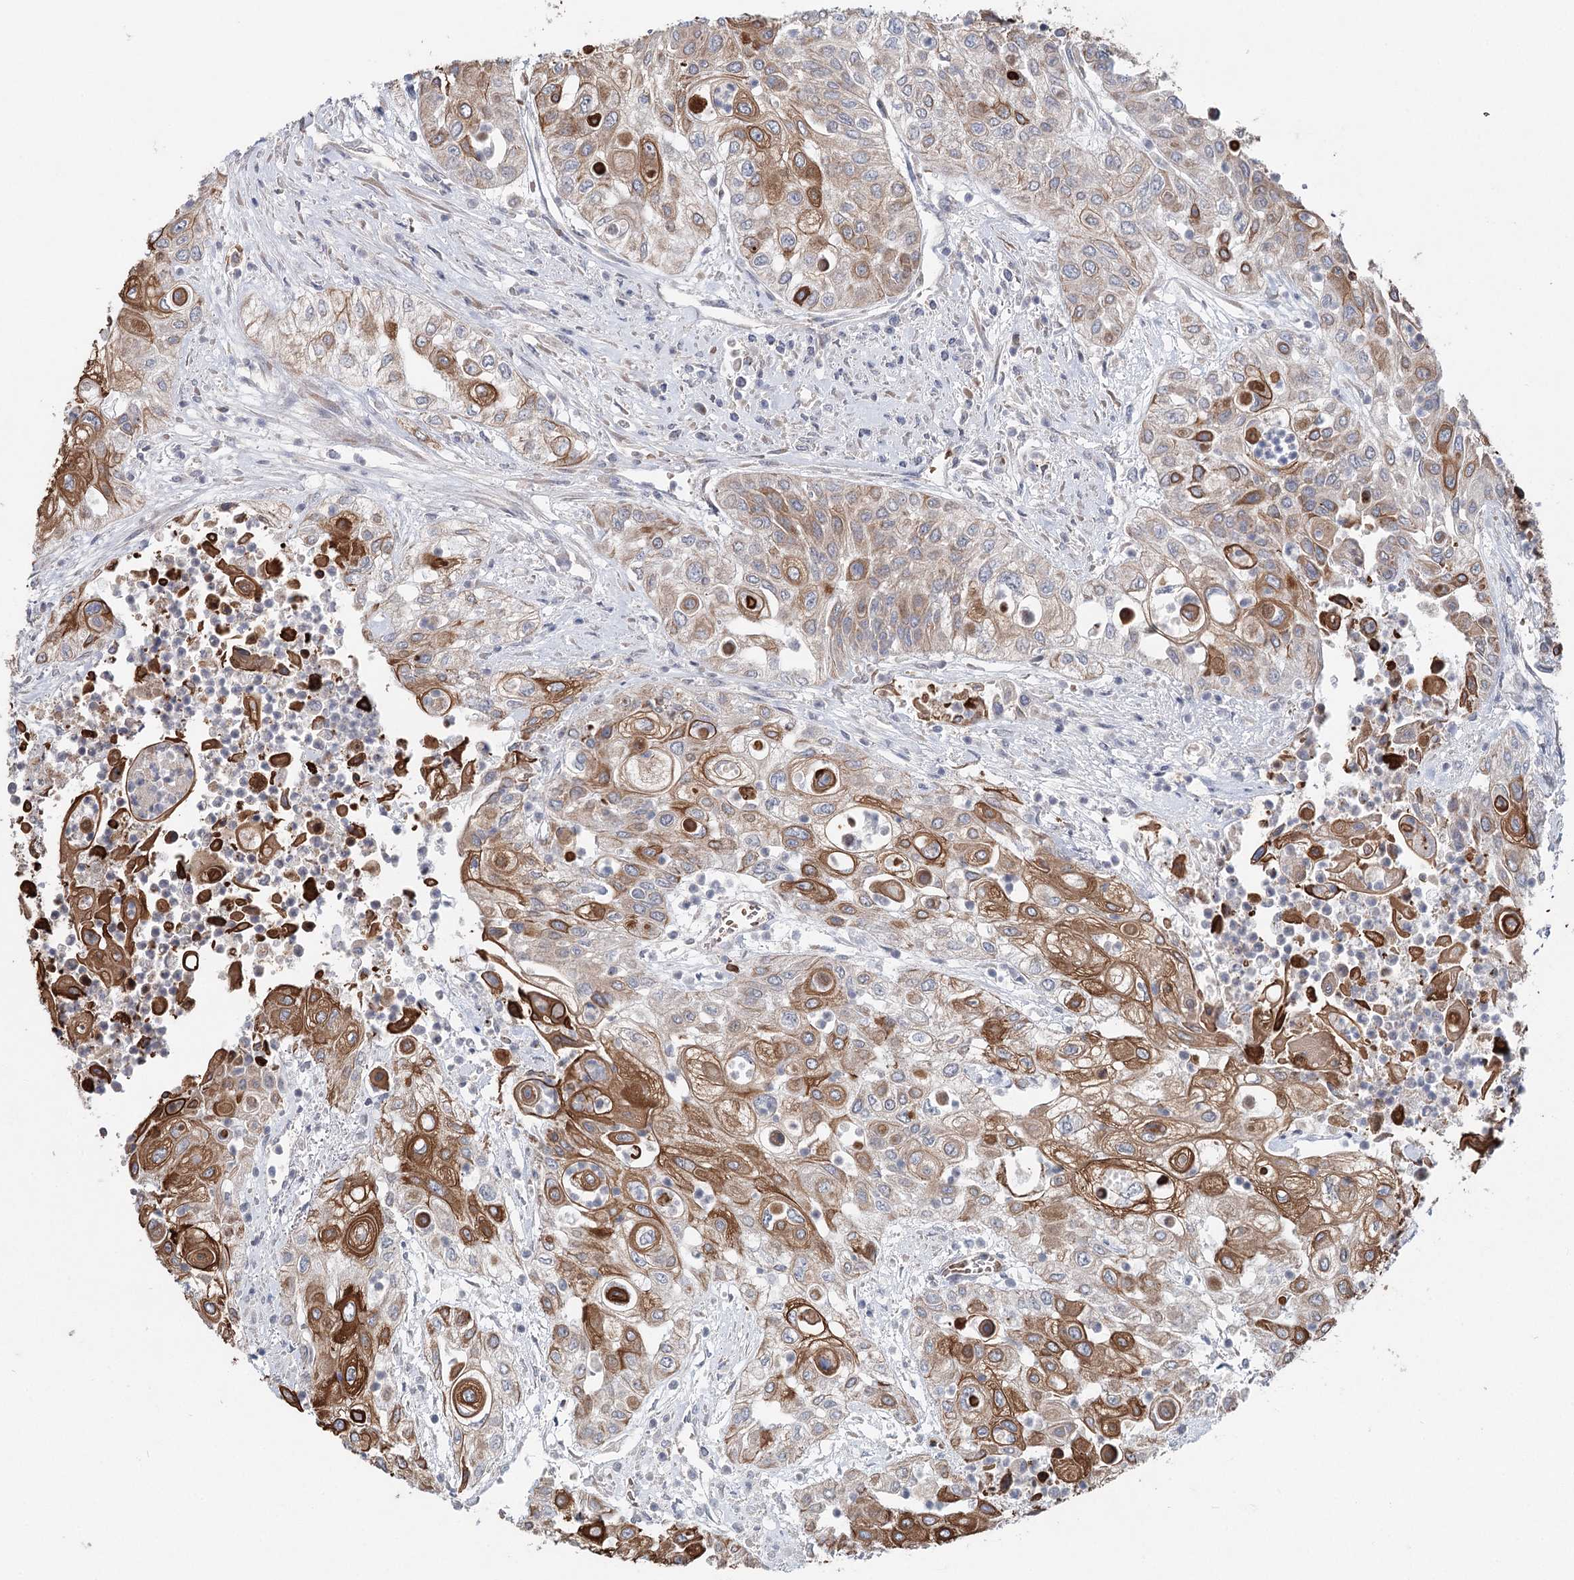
{"staining": {"intensity": "moderate", "quantity": "25%-75%", "location": "cytoplasmic/membranous"}, "tissue": "urothelial cancer", "cell_type": "Tumor cells", "image_type": "cancer", "snomed": [{"axis": "morphology", "description": "Urothelial carcinoma, High grade"}, {"axis": "topography", "description": "Urinary bladder"}], "caption": "Immunohistochemistry (DAB) staining of human urothelial cancer reveals moderate cytoplasmic/membranous protein staining in approximately 25%-75% of tumor cells.", "gene": "FBXO7", "patient": {"sex": "female", "age": 79}}